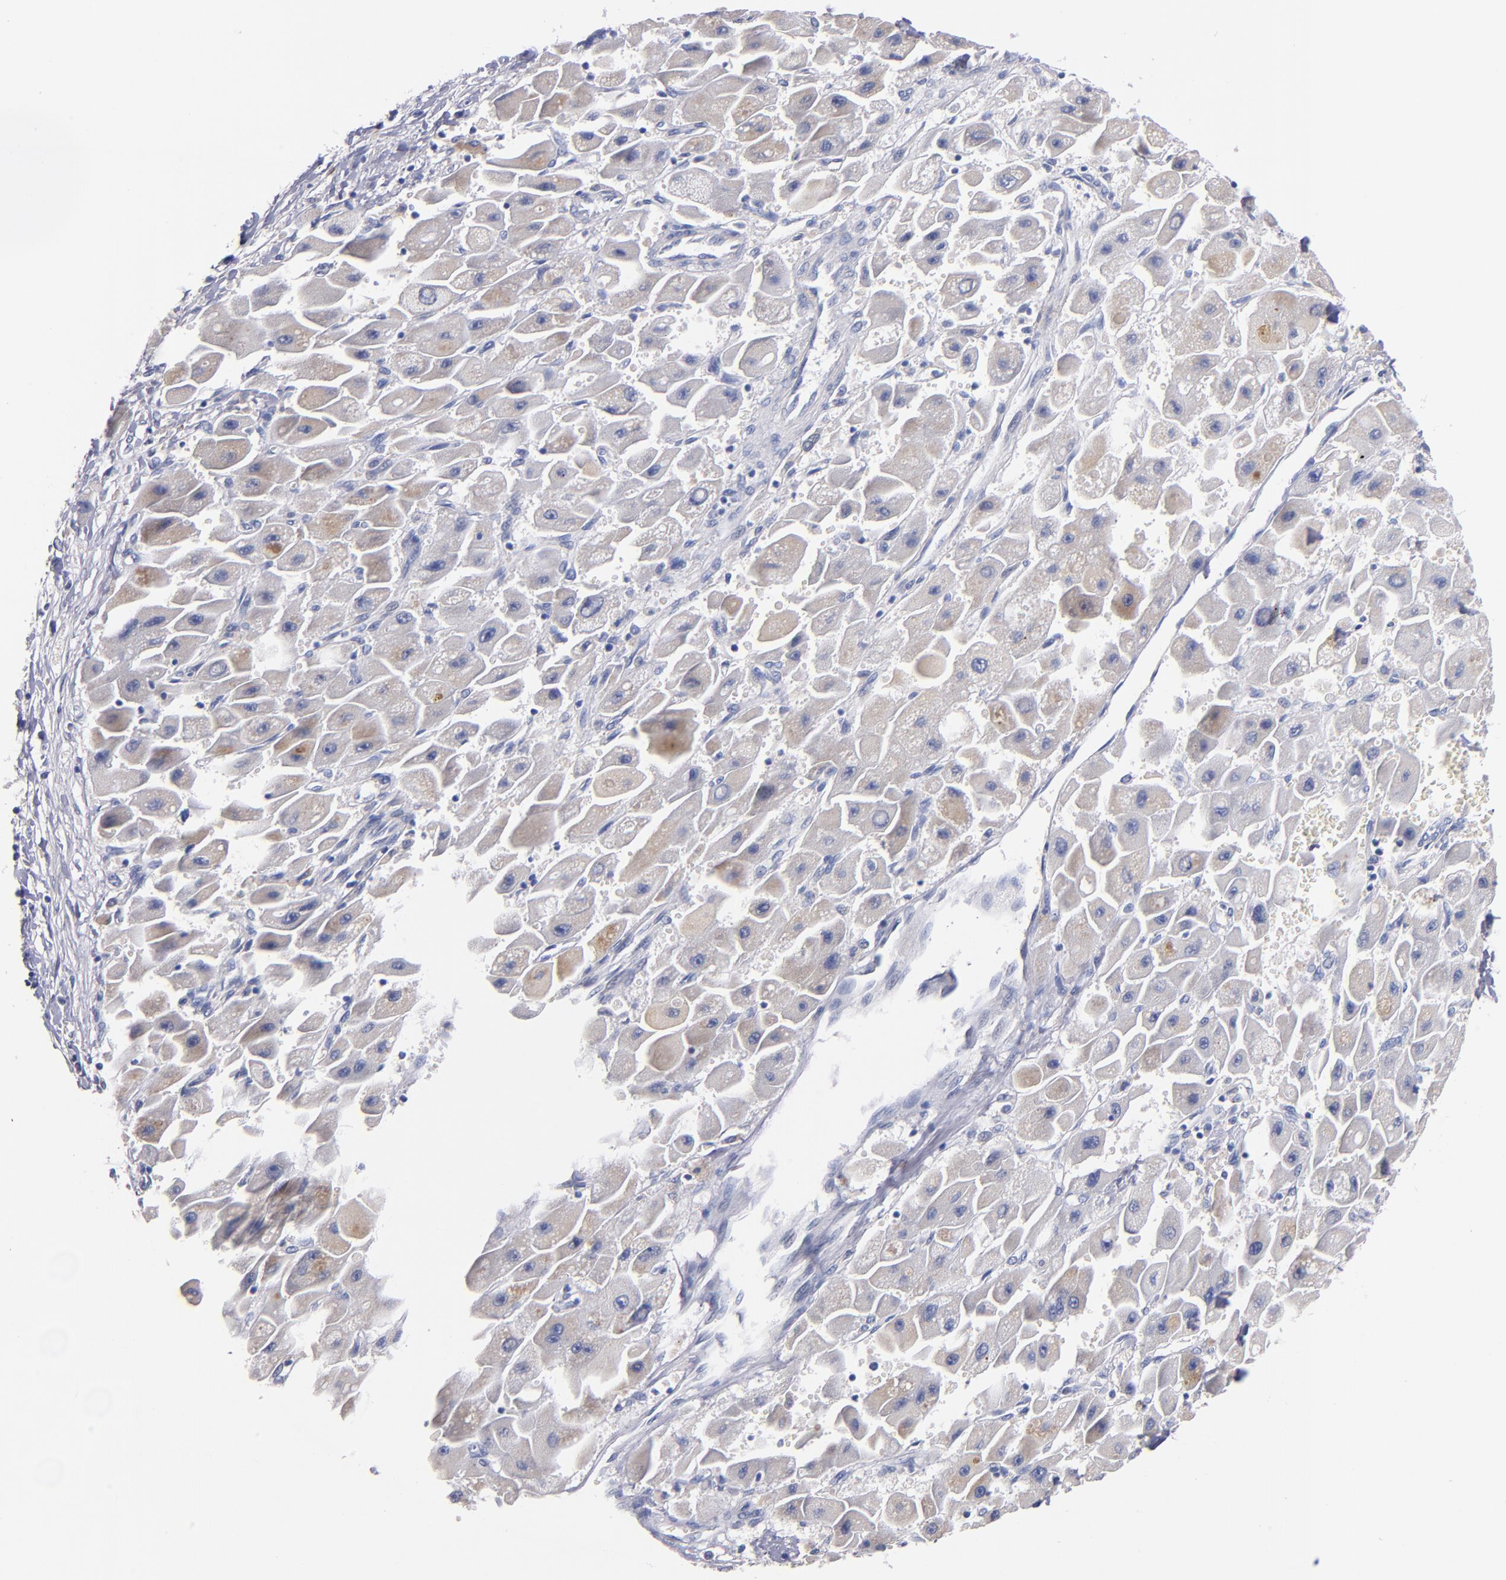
{"staining": {"intensity": "weak", "quantity": "25%-75%", "location": "cytoplasmic/membranous"}, "tissue": "liver cancer", "cell_type": "Tumor cells", "image_type": "cancer", "snomed": [{"axis": "morphology", "description": "Carcinoma, Hepatocellular, NOS"}, {"axis": "topography", "description": "Liver"}], "caption": "Tumor cells show low levels of weak cytoplasmic/membranous positivity in approximately 25%-75% of cells in human liver hepatocellular carcinoma. (brown staining indicates protein expression, while blue staining denotes nuclei).", "gene": "CNTNAP2", "patient": {"sex": "male", "age": 24}}